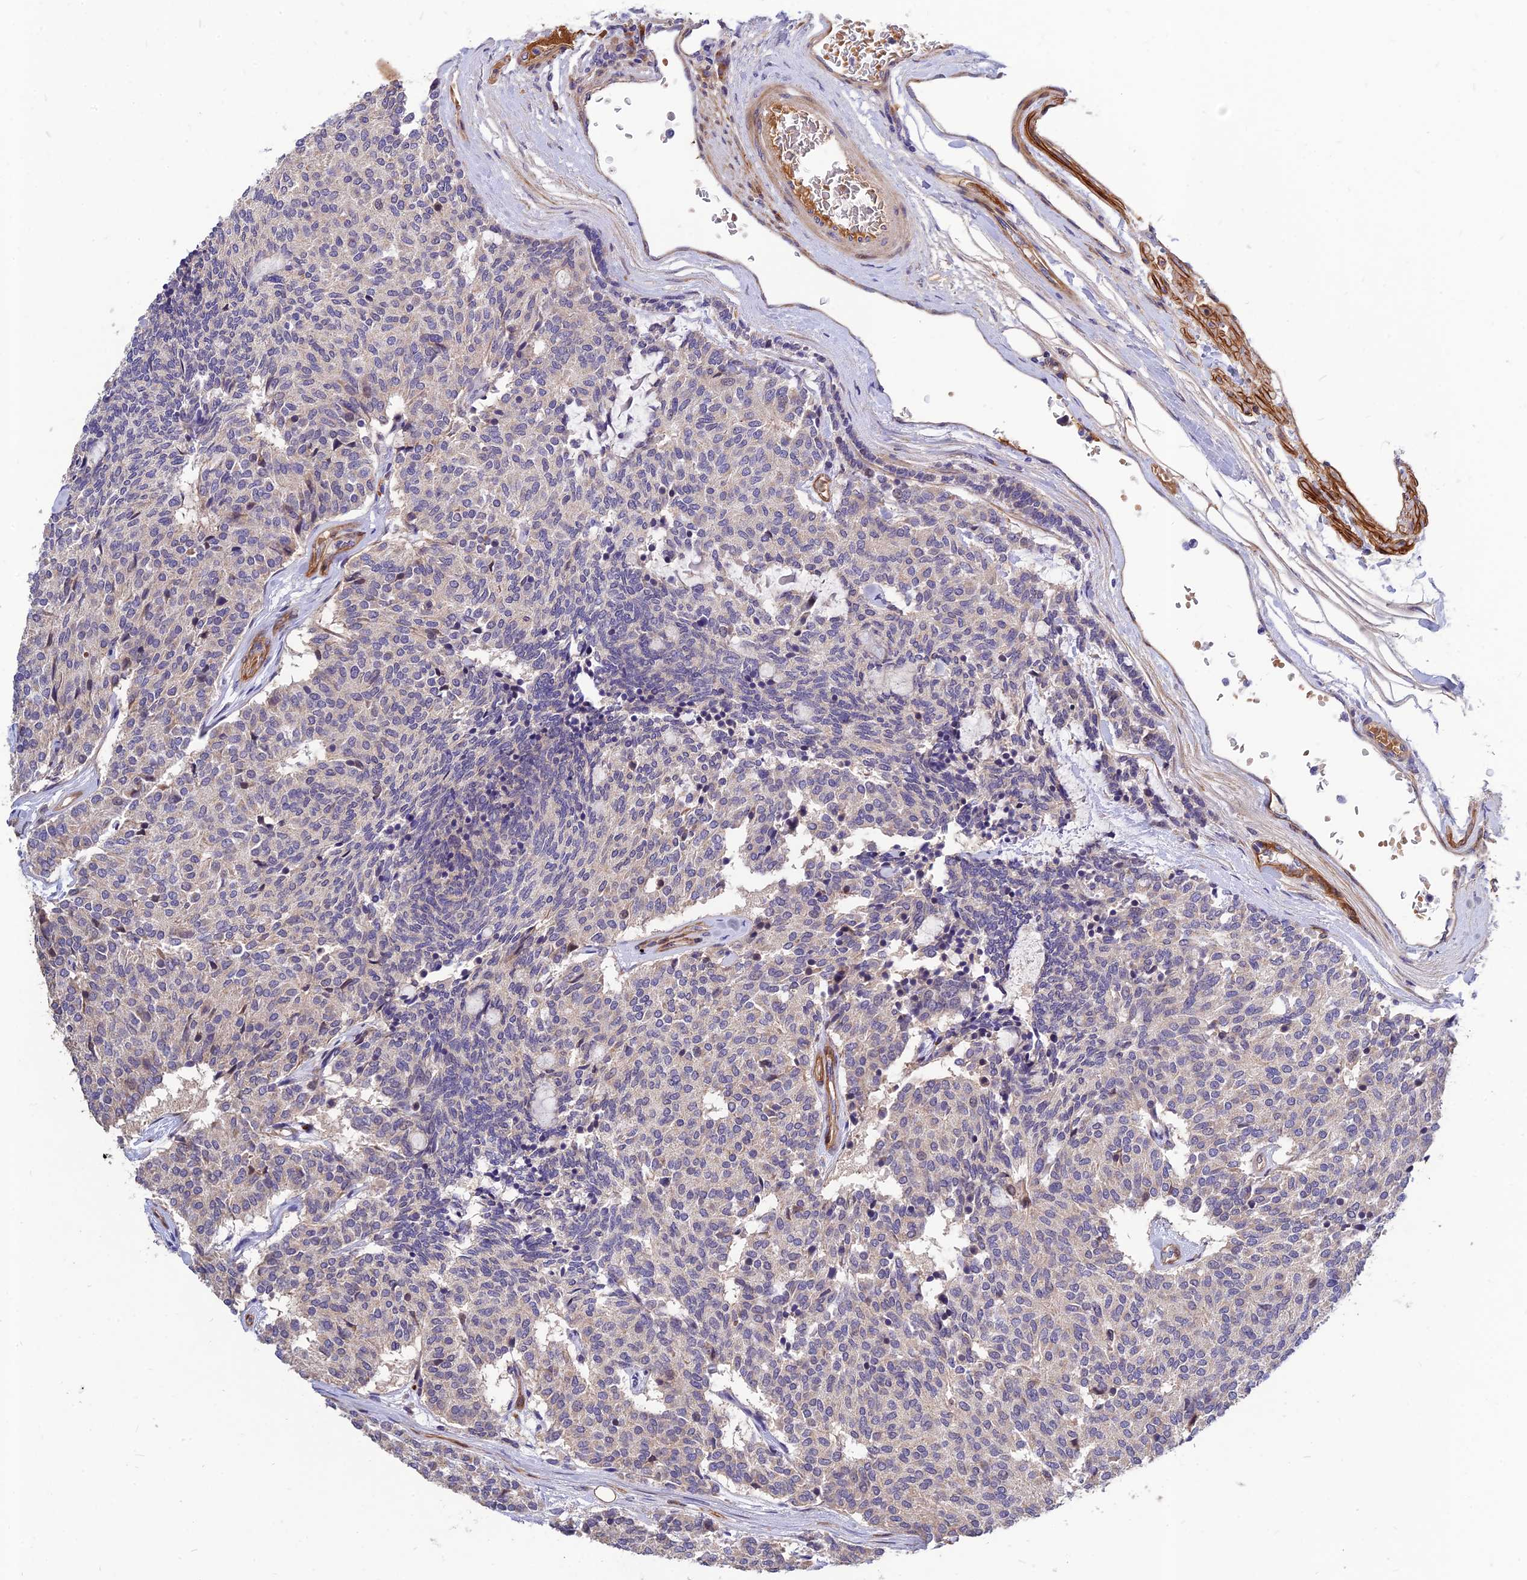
{"staining": {"intensity": "negative", "quantity": "none", "location": "none"}, "tissue": "carcinoid", "cell_type": "Tumor cells", "image_type": "cancer", "snomed": [{"axis": "morphology", "description": "Carcinoid, malignant, NOS"}, {"axis": "topography", "description": "Pancreas"}], "caption": "This is an immunohistochemistry (IHC) photomicrograph of carcinoid. There is no staining in tumor cells.", "gene": "MRPL35", "patient": {"sex": "female", "age": 54}}